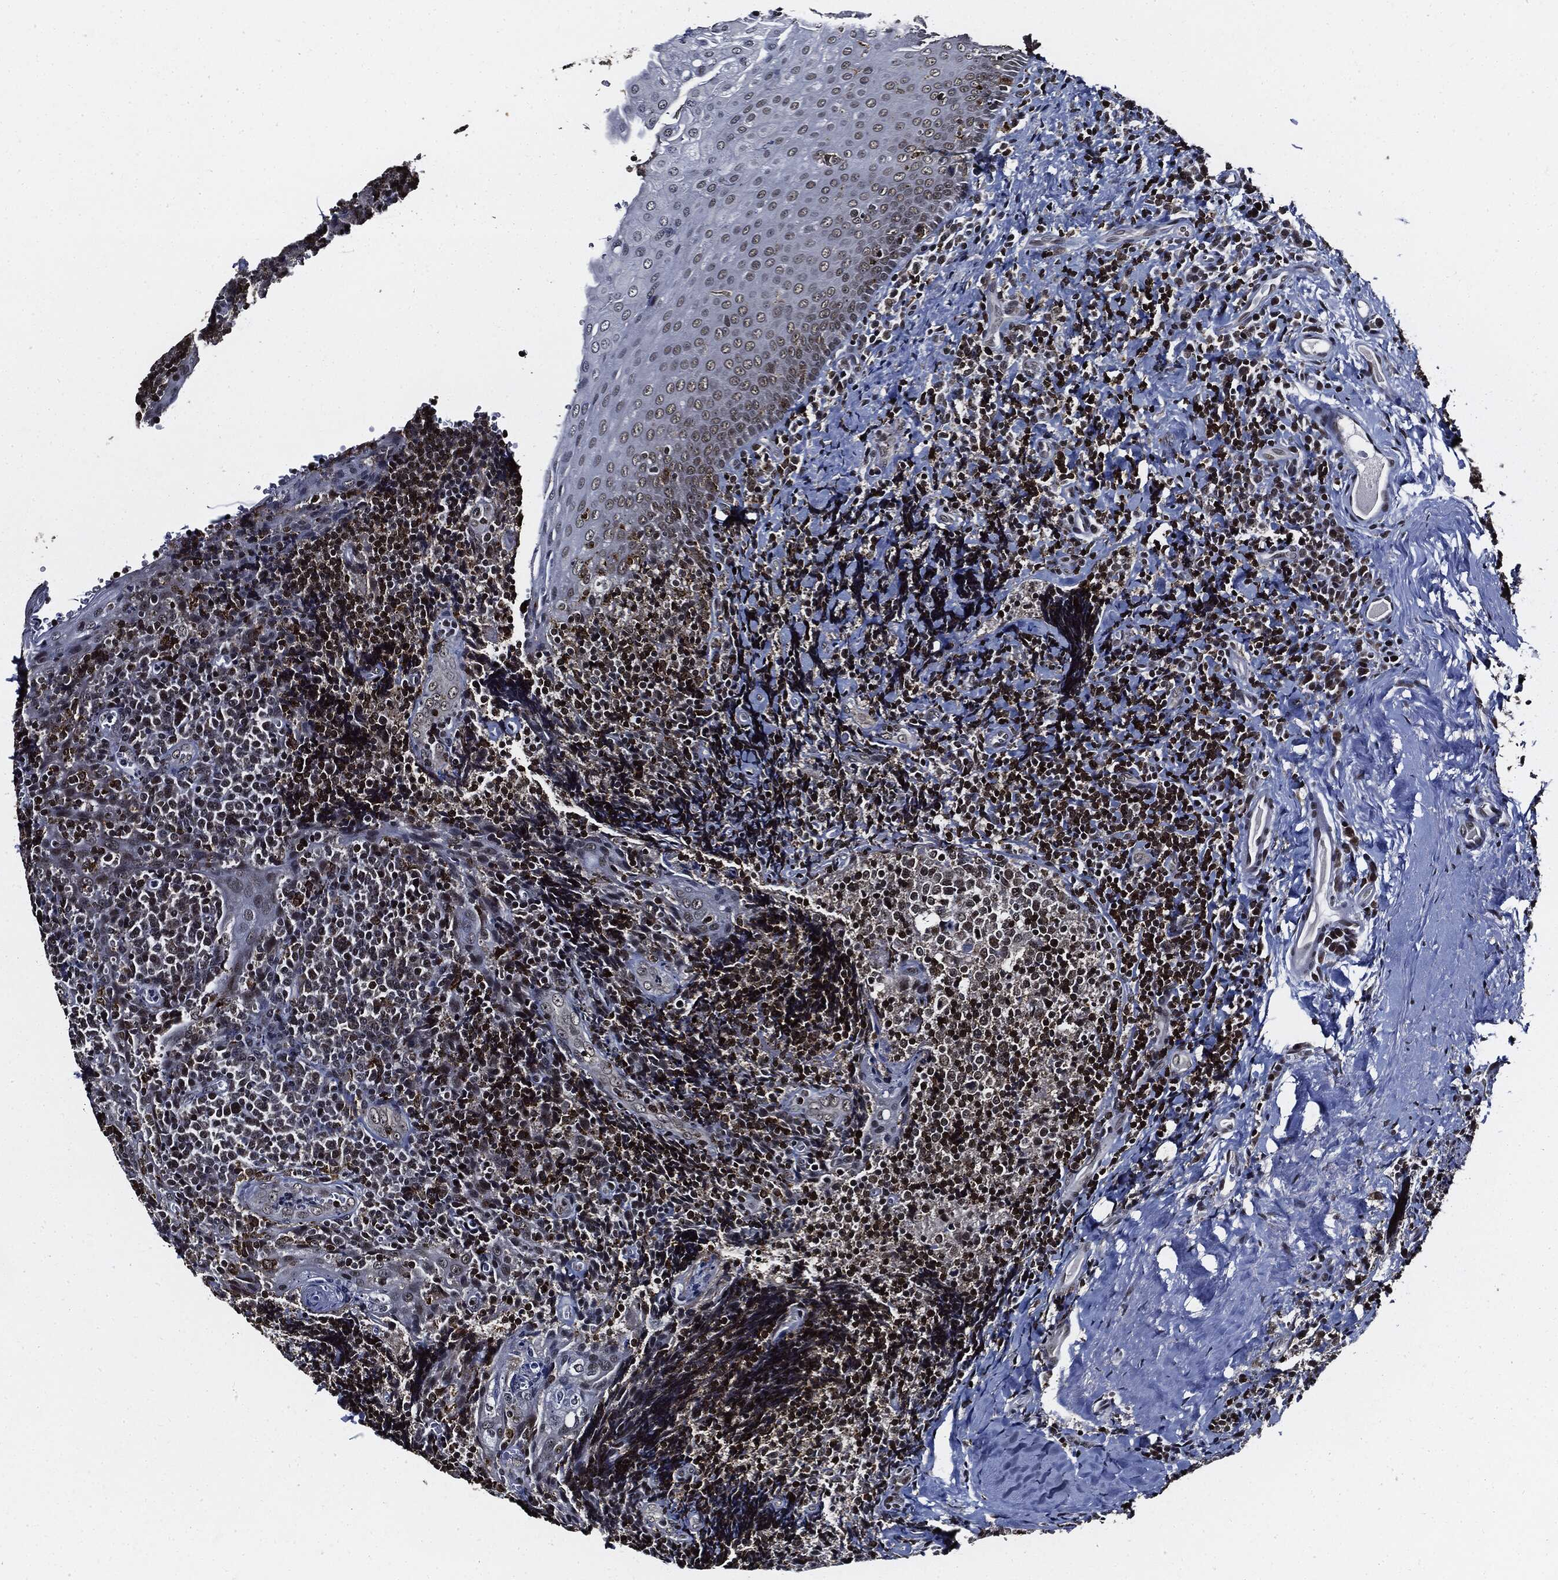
{"staining": {"intensity": "moderate", "quantity": "25%-75%", "location": "cytoplasmic/membranous,nuclear"}, "tissue": "tonsil", "cell_type": "Germinal center cells", "image_type": "normal", "snomed": [{"axis": "morphology", "description": "Normal tissue, NOS"}, {"axis": "morphology", "description": "Inflammation, NOS"}, {"axis": "topography", "description": "Tonsil"}], "caption": "Protein staining of benign tonsil exhibits moderate cytoplasmic/membranous,nuclear staining in about 25%-75% of germinal center cells. (DAB (3,3'-diaminobenzidine) IHC with brightfield microscopy, high magnification).", "gene": "SUGT1", "patient": {"sex": "female", "age": 31}}